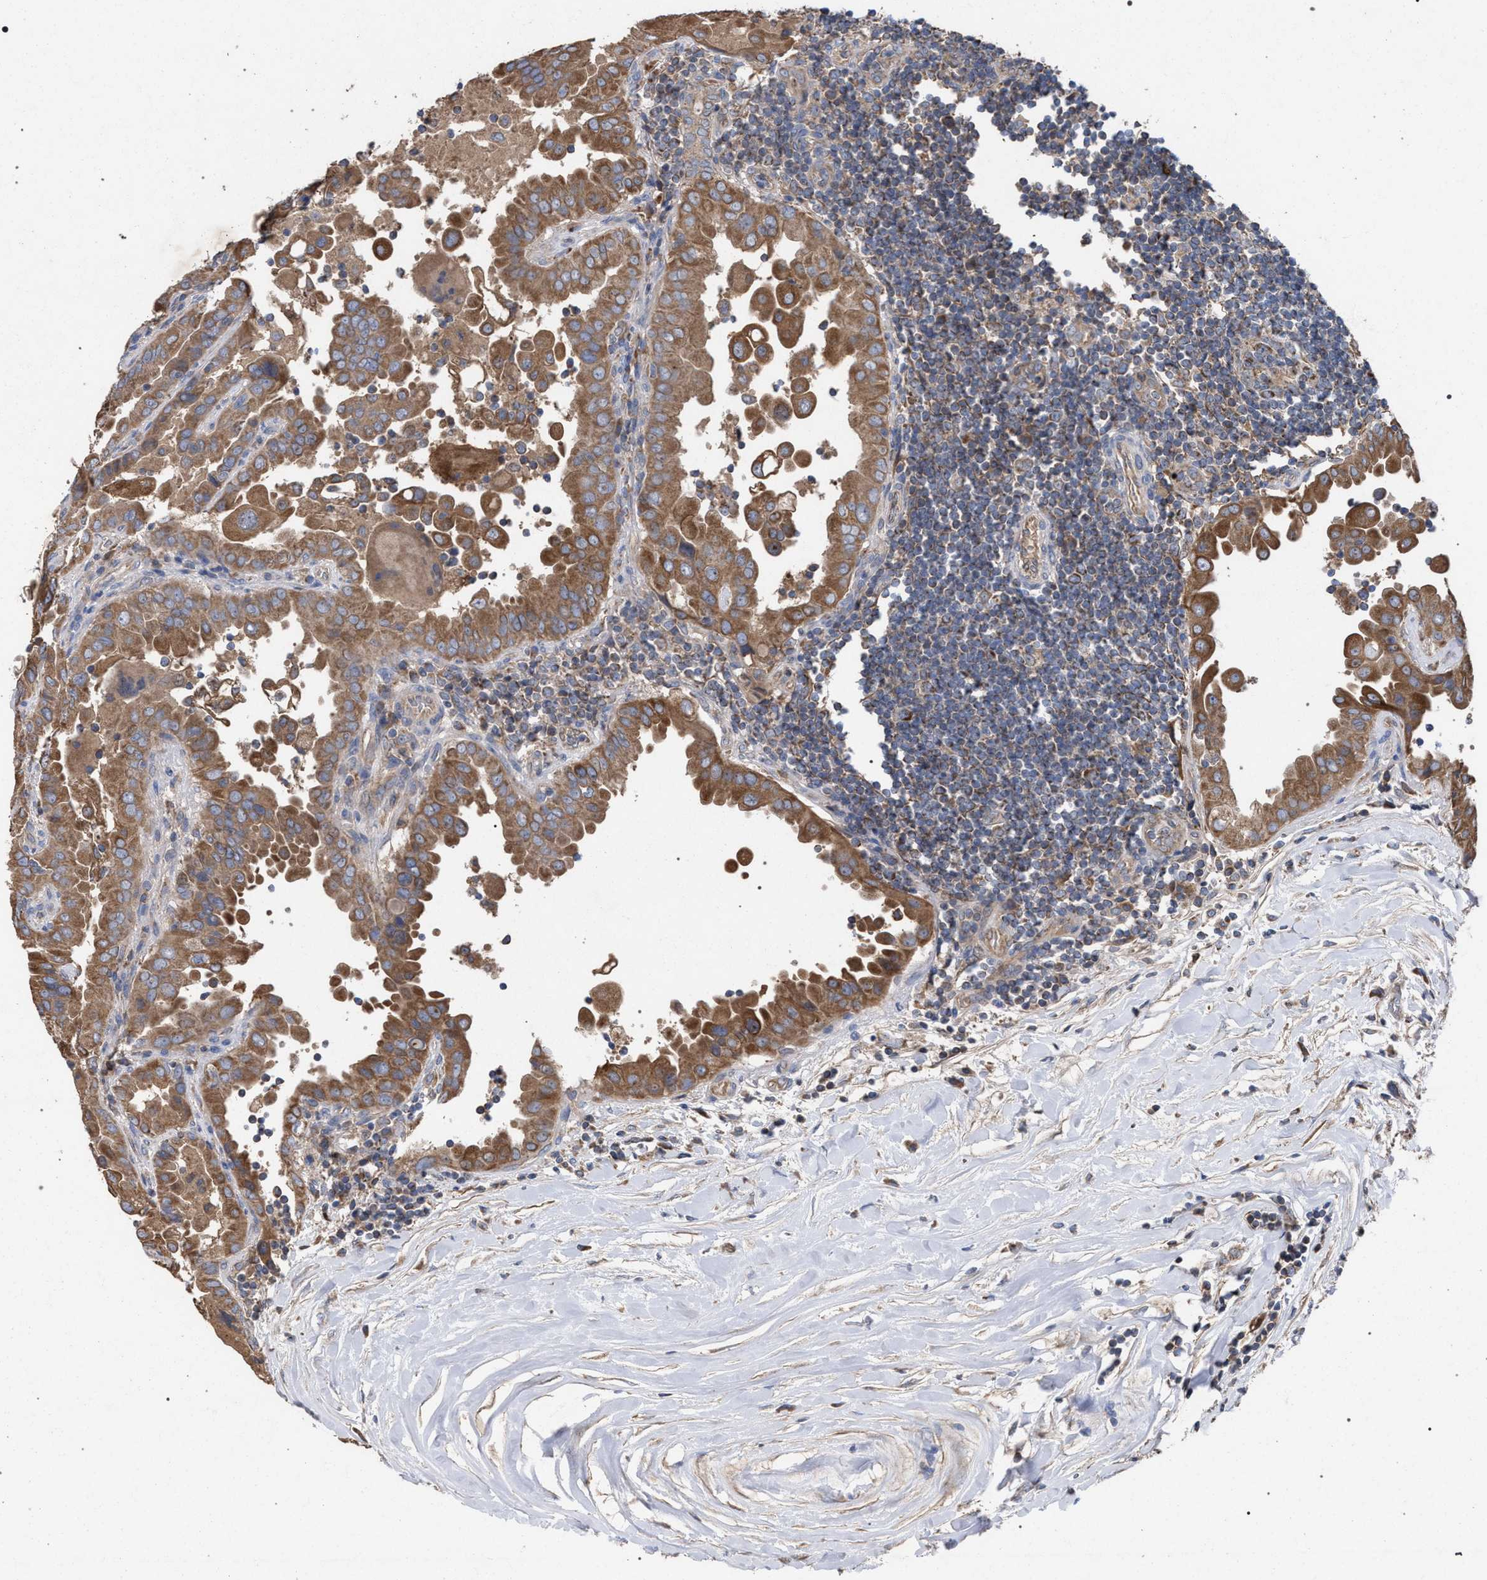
{"staining": {"intensity": "moderate", "quantity": ">75%", "location": "cytoplasmic/membranous"}, "tissue": "thyroid cancer", "cell_type": "Tumor cells", "image_type": "cancer", "snomed": [{"axis": "morphology", "description": "Papillary adenocarcinoma, NOS"}, {"axis": "topography", "description": "Thyroid gland"}], "caption": "Immunohistochemistry micrograph of human thyroid papillary adenocarcinoma stained for a protein (brown), which demonstrates medium levels of moderate cytoplasmic/membranous expression in approximately >75% of tumor cells.", "gene": "BCL2L12", "patient": {"sex": "male", "age": 33}}